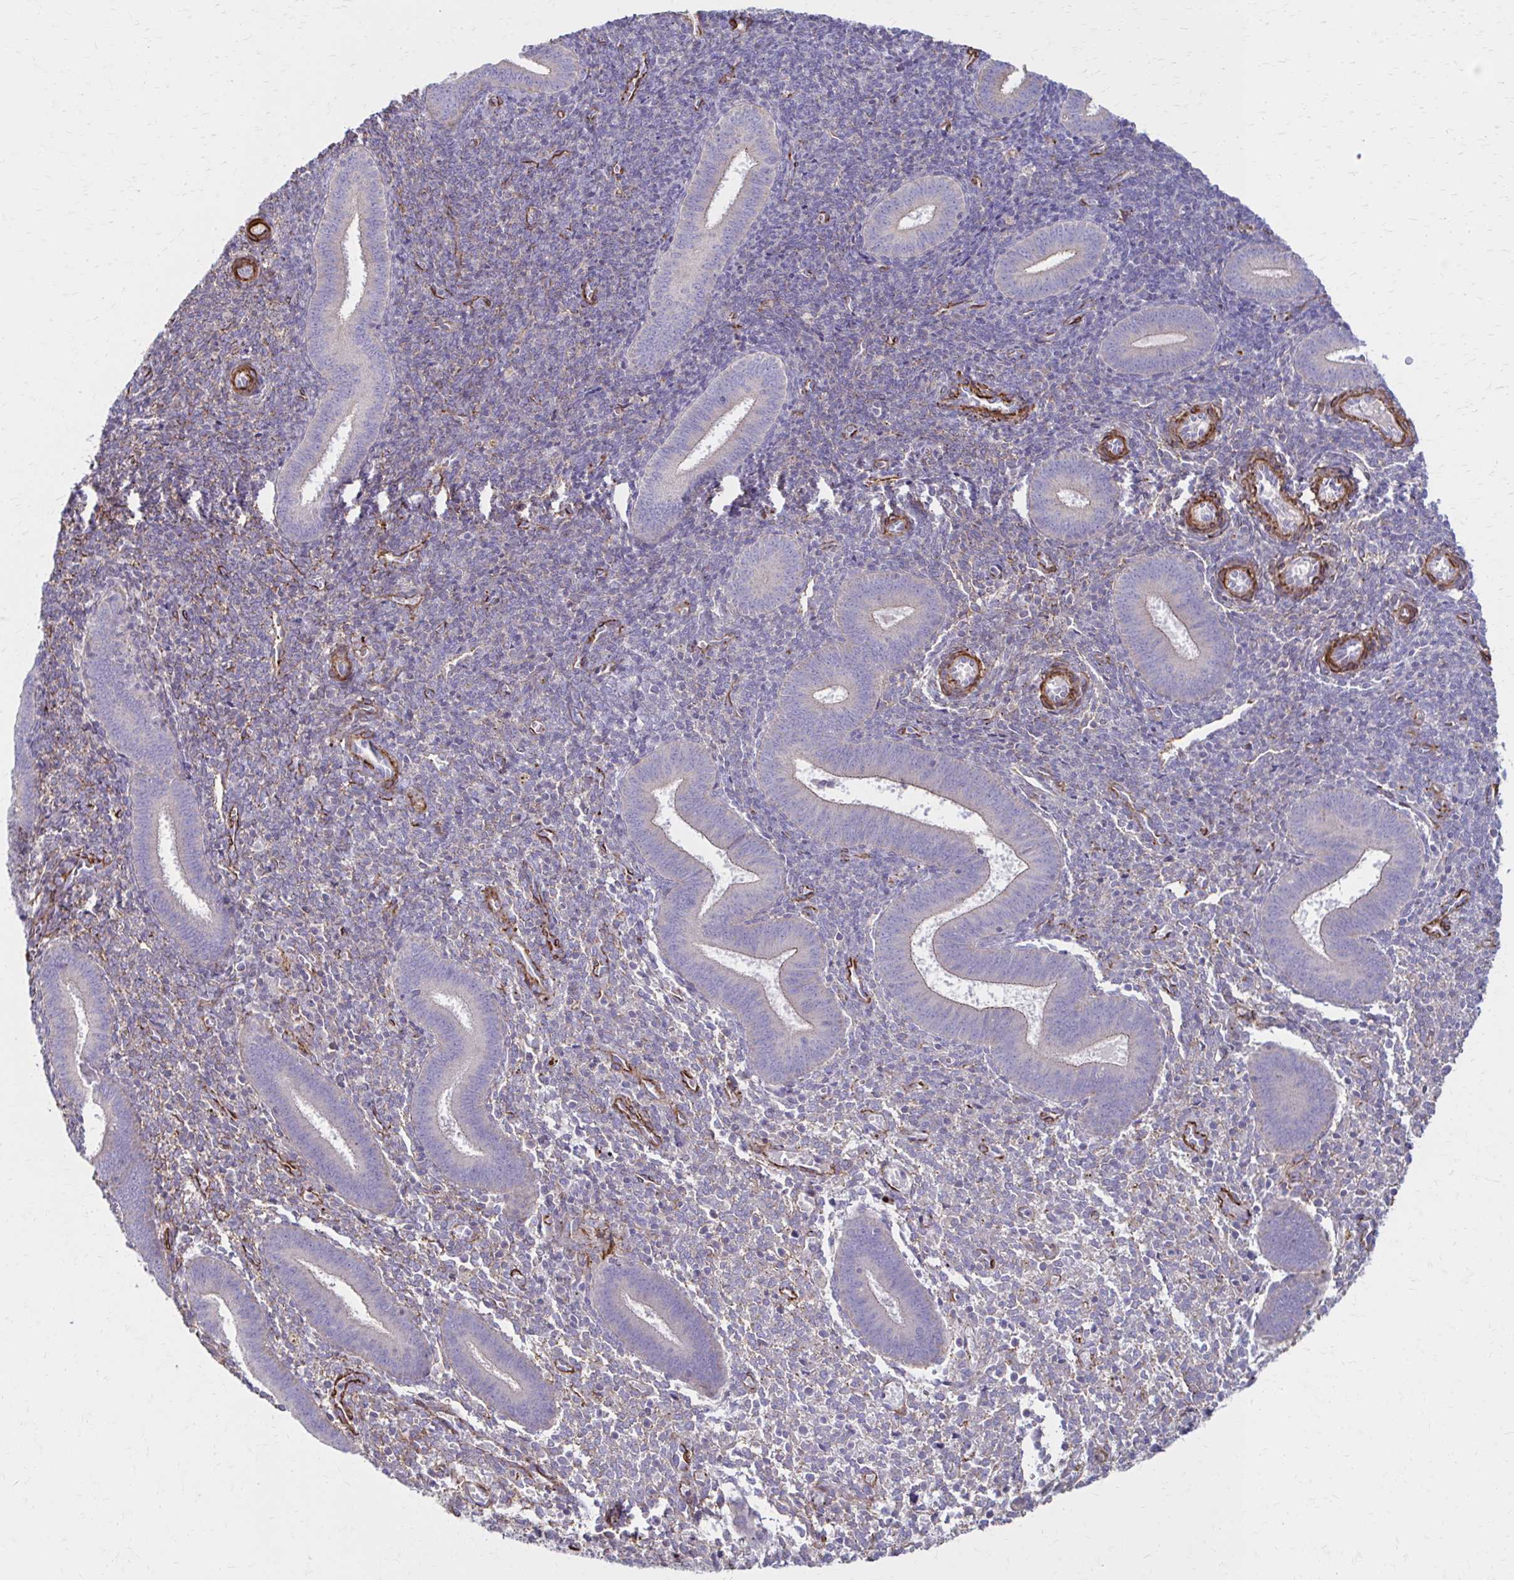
{"staining": {"intensity": "negative", "quantity": "none", "location": "none"}, "tissue": "endometrium", "cell_type": "Cells in endometrial stroma", "image_type": "normal", "snomed": [{"axis": "morphology", "description": "Normal tissue, NOS"}, {"axis": "topography", "description": "Endometrium"}], "caption": "This is a micrograph of immunohistochemistry (IHC) staining of benign endometrium, which shows no staining in cells in endometrial stroma.", "gene": "TIMMDC1", "patient": {"sex": "female", "age": 25}}